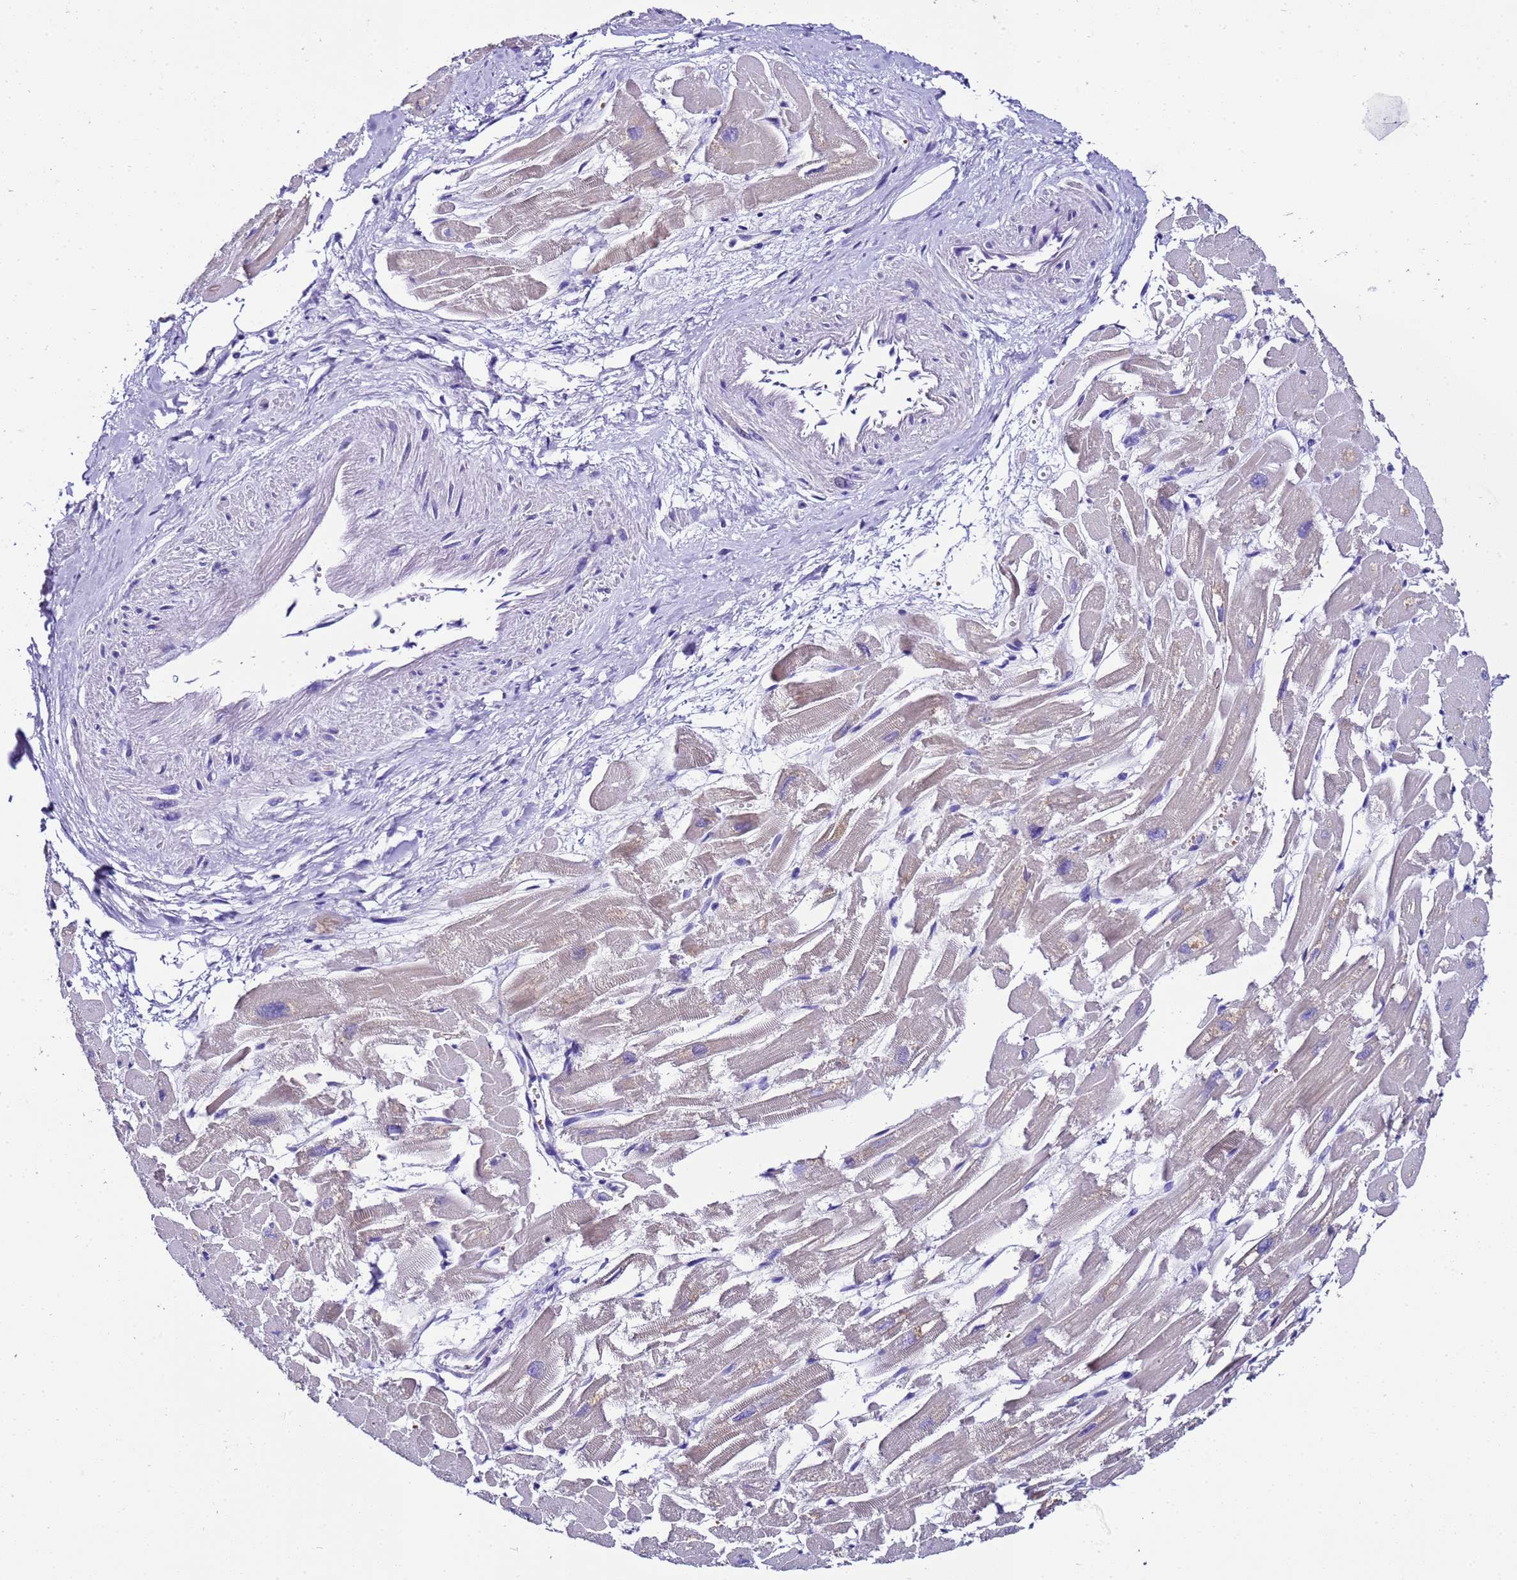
{"staining": {"intensity": "weak", "quantity": "<25%", "location": "cytoplasmic/membranous"}, "tissue": "heart muscle", "cell_type": "Cardiomyocytes", "image_type": "normal", "snomed": [{"axis": "morphology", "description": "Normal tissue, NOS"}, {"axis": "topography", "description": "Heart"}], "caption": "This is a histopathology image of immunohistochemistry (IHC) staining of normal heart muscle, which shows no positivity in cardiomyocytes. The staining is performed using DAB brown chromogen with nuclei counter-stained in using hematoxylin.", "gene": "UGT2A1", "patient": {"sex": "male", "age": 54}}